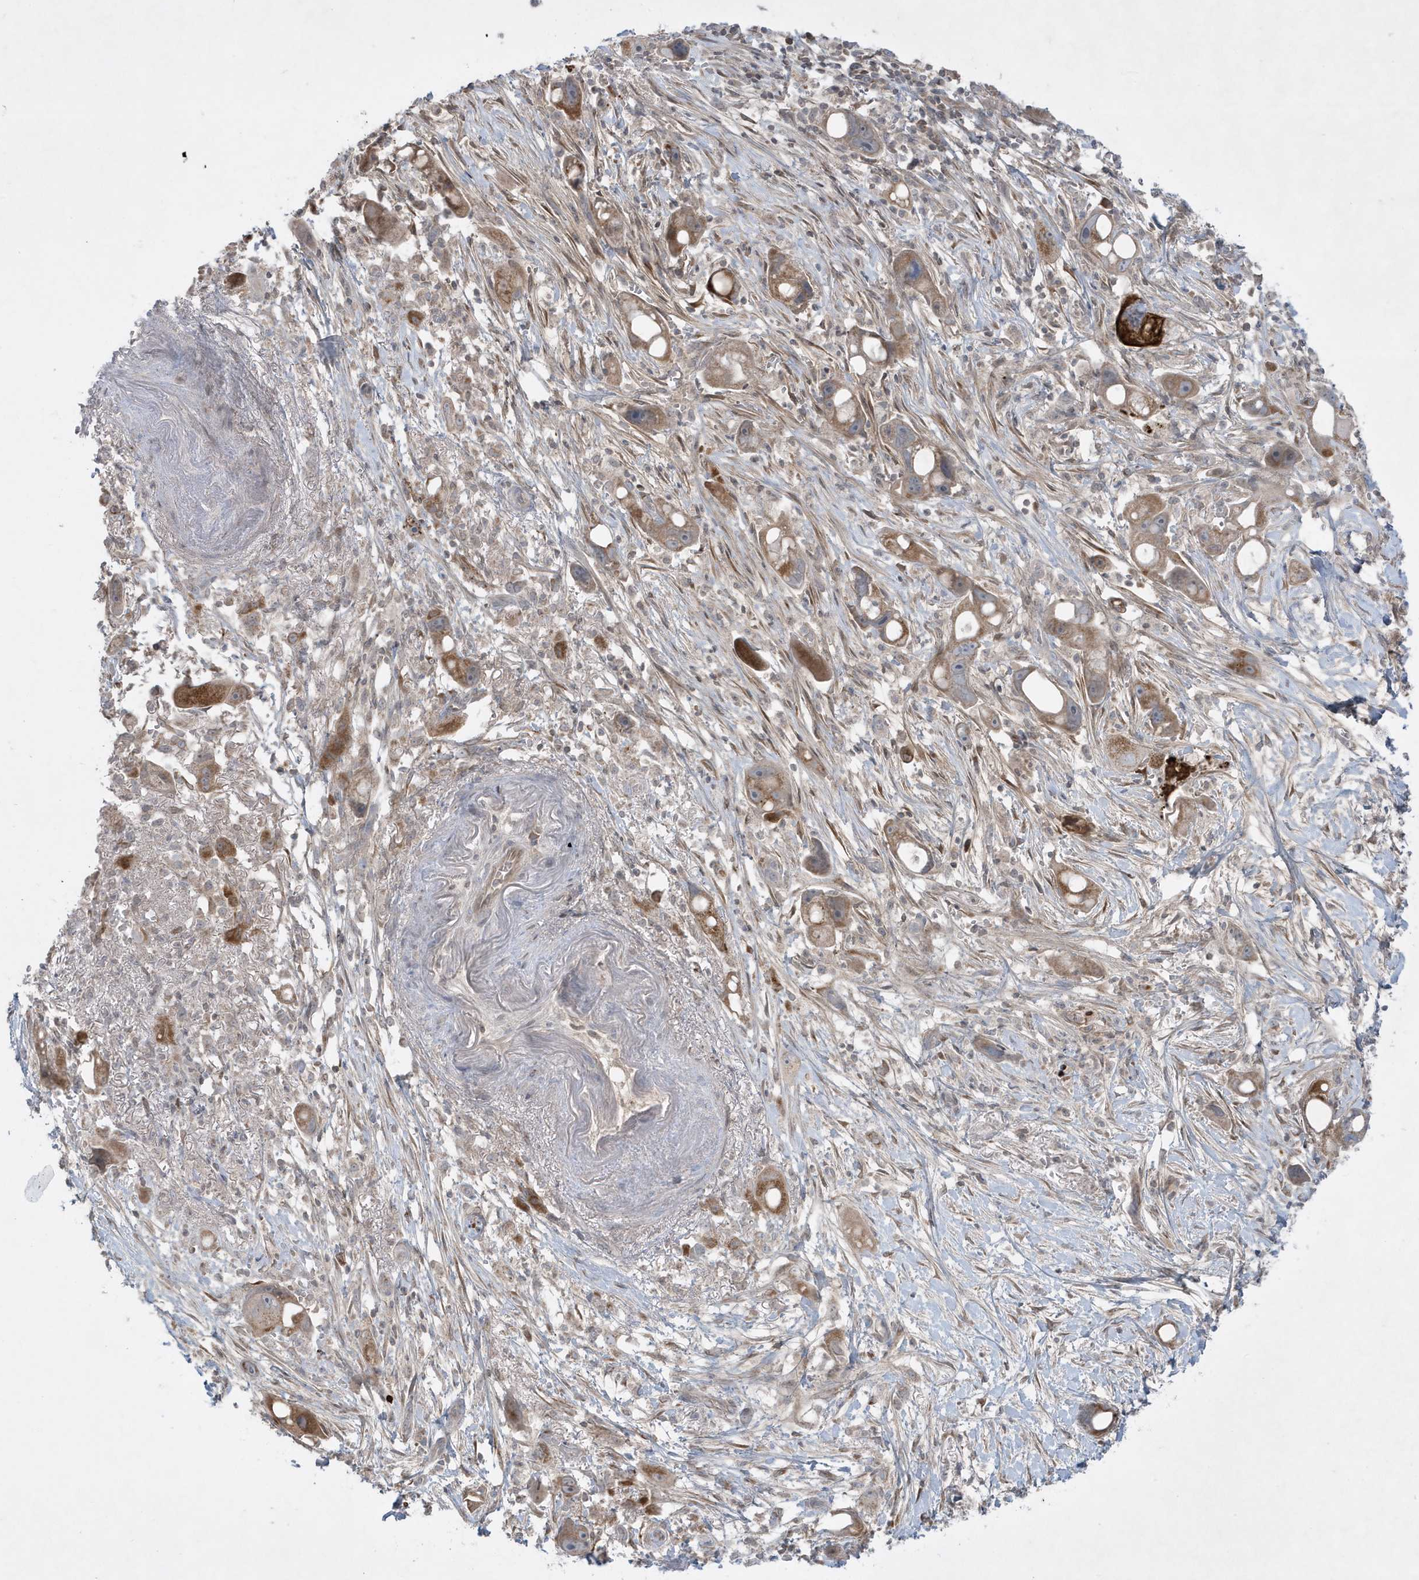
{"staining": {"intensity": "moderate", "quantity": ">75%", "location": "cytoplasmic/membranous"}, "tissue": "pancreatic cancer", "cell_type": "Tumor cells", "image_type": "cancer", "snomed": [{"axis": "morphology", "description": "Normal tissue, NOS"}, {"axis": "morphology", "description": "Adenocarcinoma, NOS"}, {"axis": "topography", "description": "Pancreas"}], "caption": "Human pancreatic cancer stained with a brown dye demonstrates moderate cytoplasmic/membranous positive positivity in about >75% of tumor cells.", "gene": "FNDC1", "patient": {"sex": "female", "age": 68}}